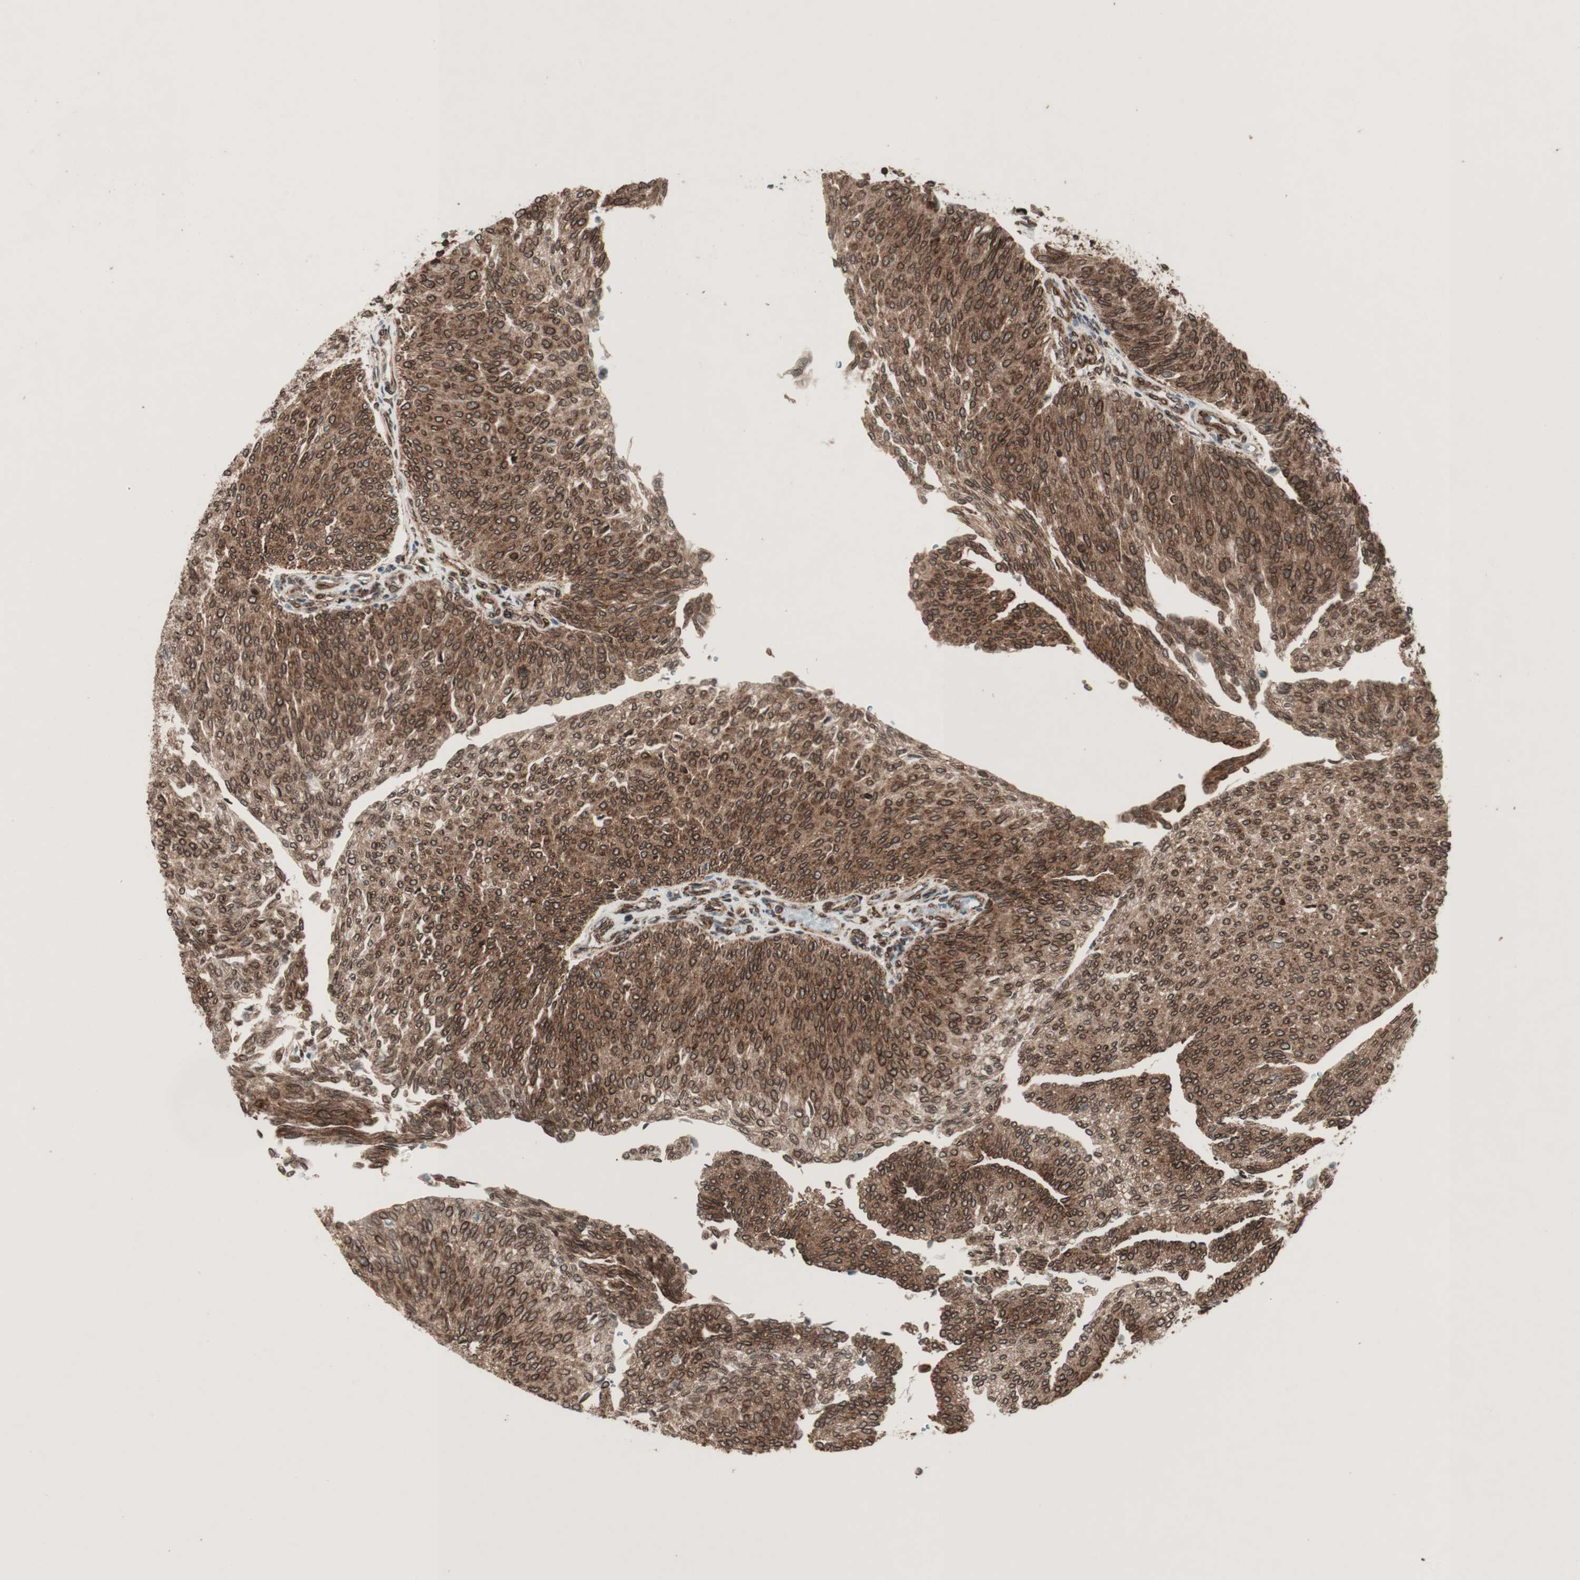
{"staining": {"intensity": "strong", "quantity": ">75%", "location": "cytoplasmic/membranous,nuclear"}, "tissue": "urothelial cancer", "cell_type": "Tumor cells", "image_type": "cancer", "snomed": [{"axis": "morphology", "description": "Urothelial carcinoma, Low grade"}, {"axis": "topography", "description": "Urinary bladder"}], "caption": "Urothelial cancer stained with a protein marker displays strong staining in tumor cells.", "gene": "NUP62", "patient": {"sex": "female", "age": 79}}